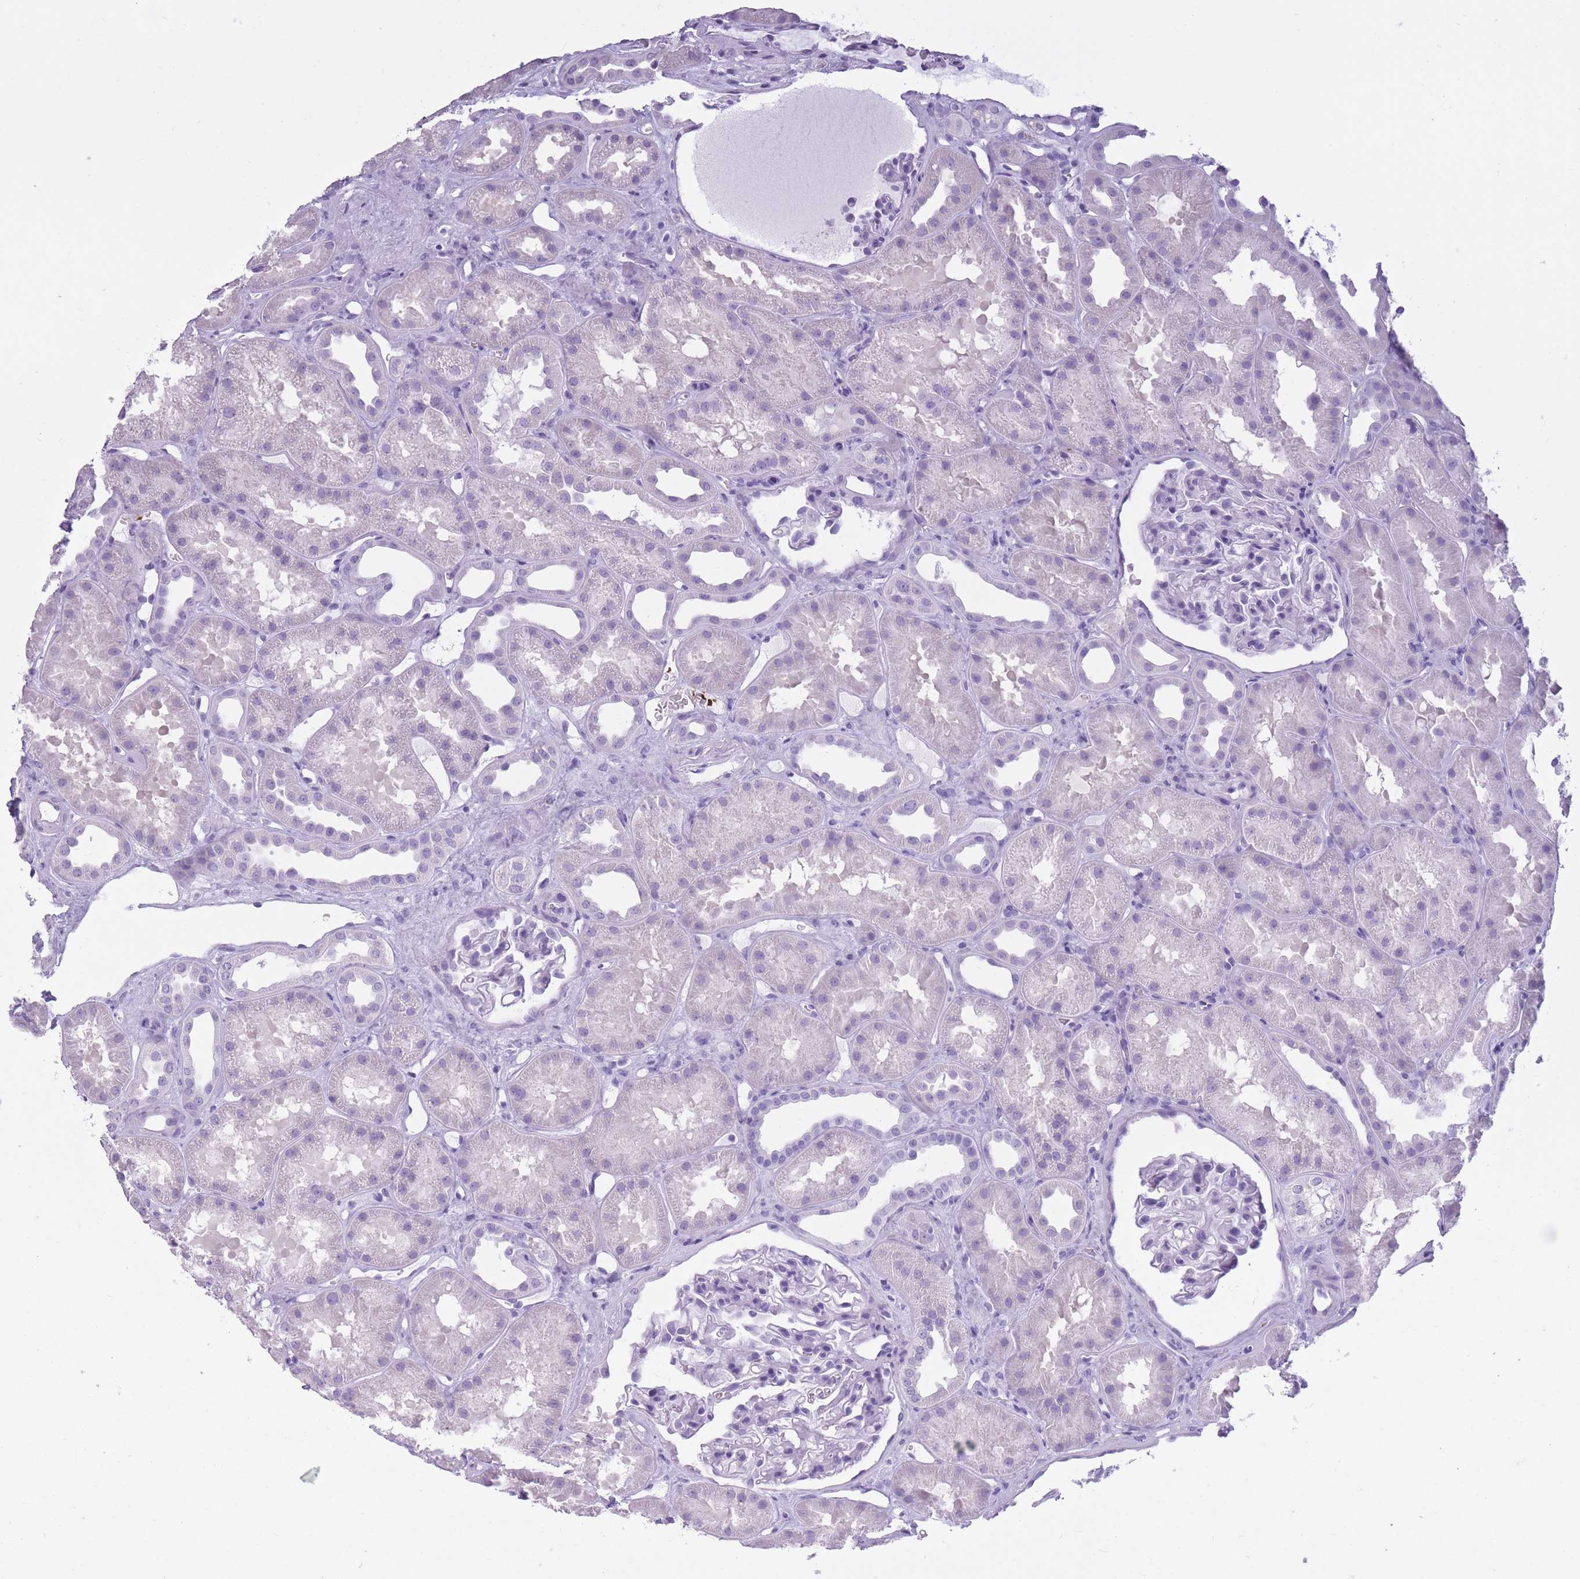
{"staining": {"intensity": "negative", "quantity": "none", "location": "none"}, "tissue": "kidney", "cell_type": "Cells in glomeruli", "image_type": "normal", "snomed": [{"axis": "morphology", "description": "Normal tissue, NOS"}, {"axis": "topography", "description": "Kidney"}], "caption": "A high-resolution histopathology image shows IHC staining of benign kidney, which reveals no significant expression in cells in glomeruli.", "gene": "OR7C1", "patient": {"sex": "male", "age": 61}}